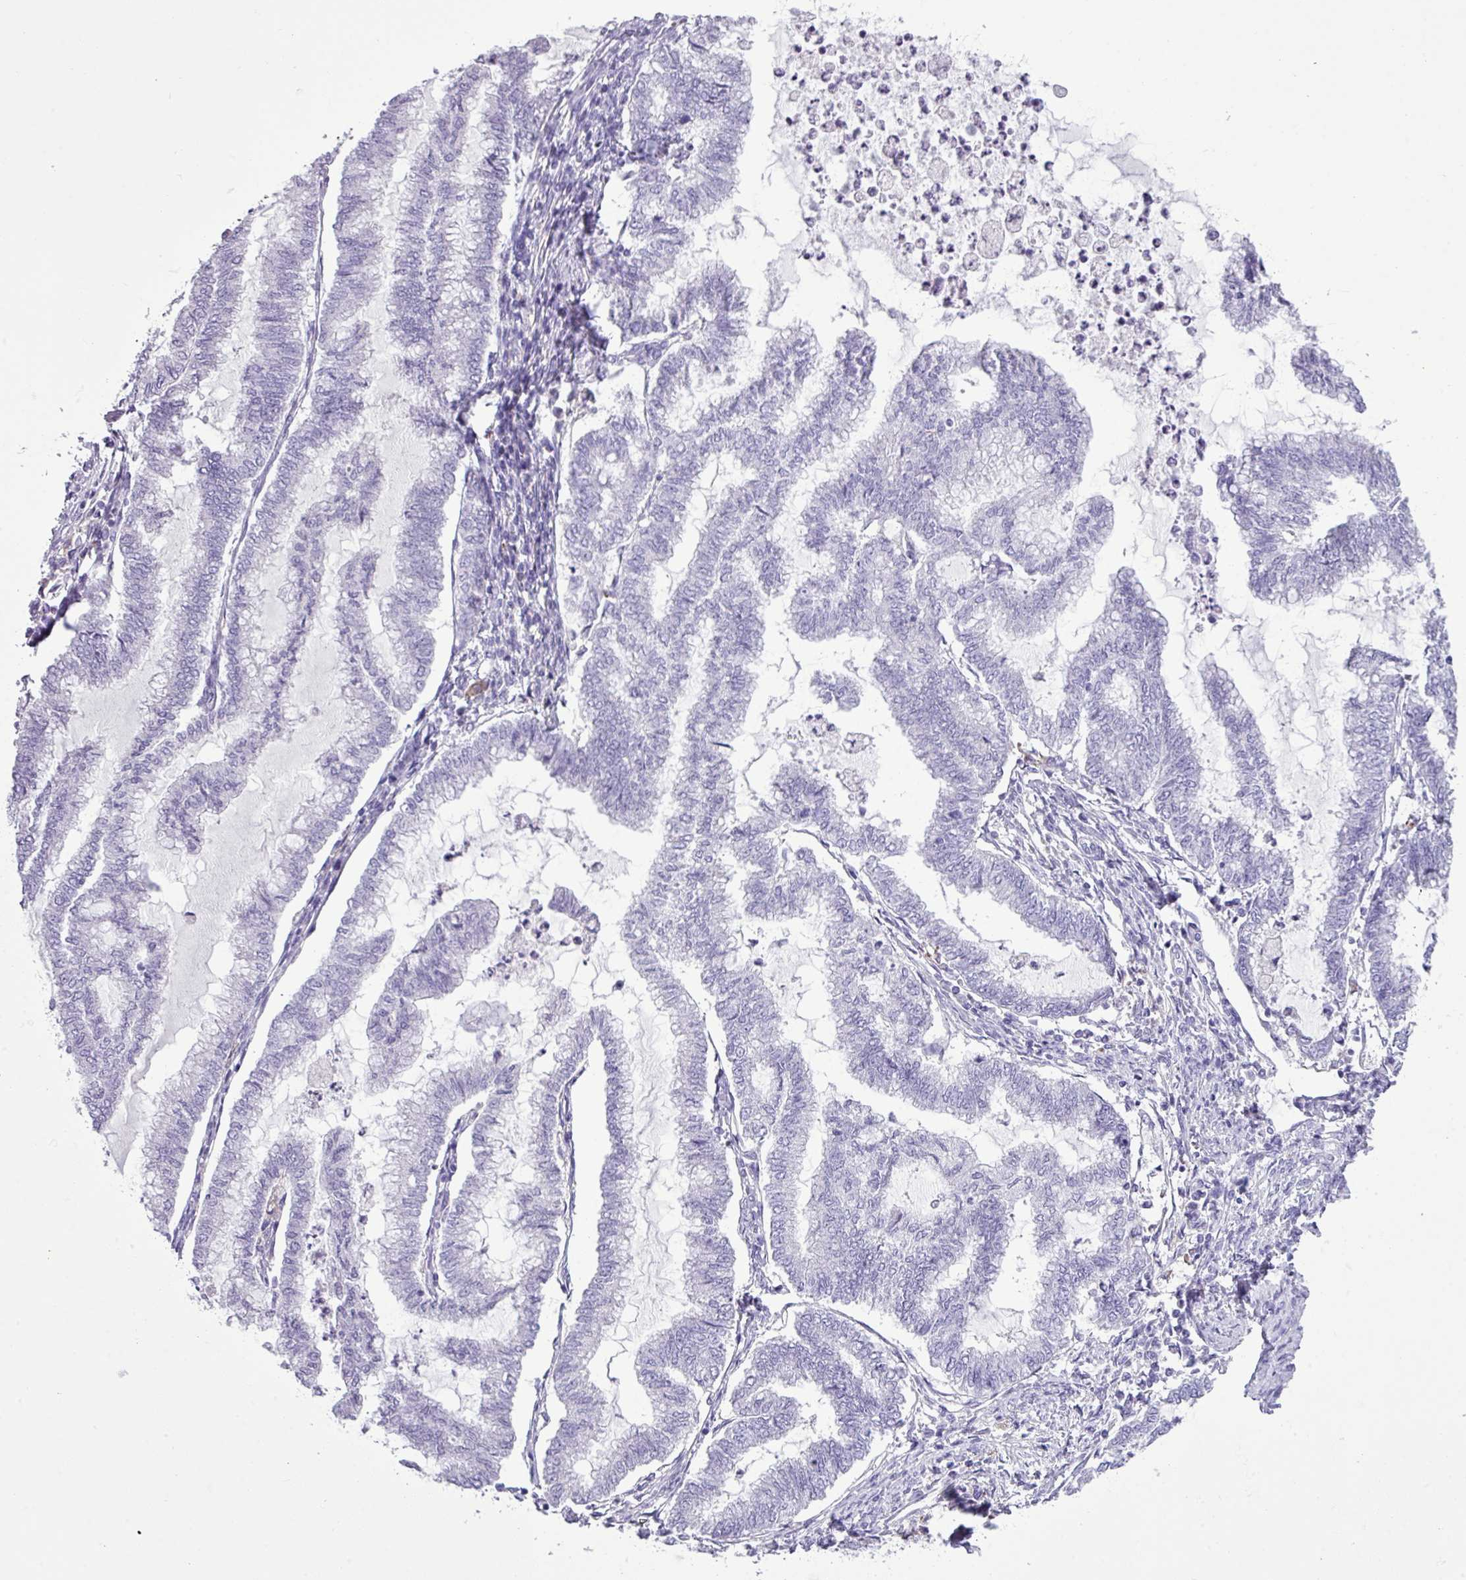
{"staining": {"intensity": "negative", "quantity": "none", "location": "none"}, "tissue": "endometrial cancer", "cell_type": "Tumor cells", "image_type": "cancer", "snomed": [{"axis": "morphology", "description": "Adenocarcinoma, NOS"}, {"axis": "topography", "description": "Endometrium"}], "caption": "Immunohistochemical staining of human endometrial cancer shows no significant positivity in tumor cells.", "gene": "RBMXL2", "patient": {"sex": "female", "age": 79}}